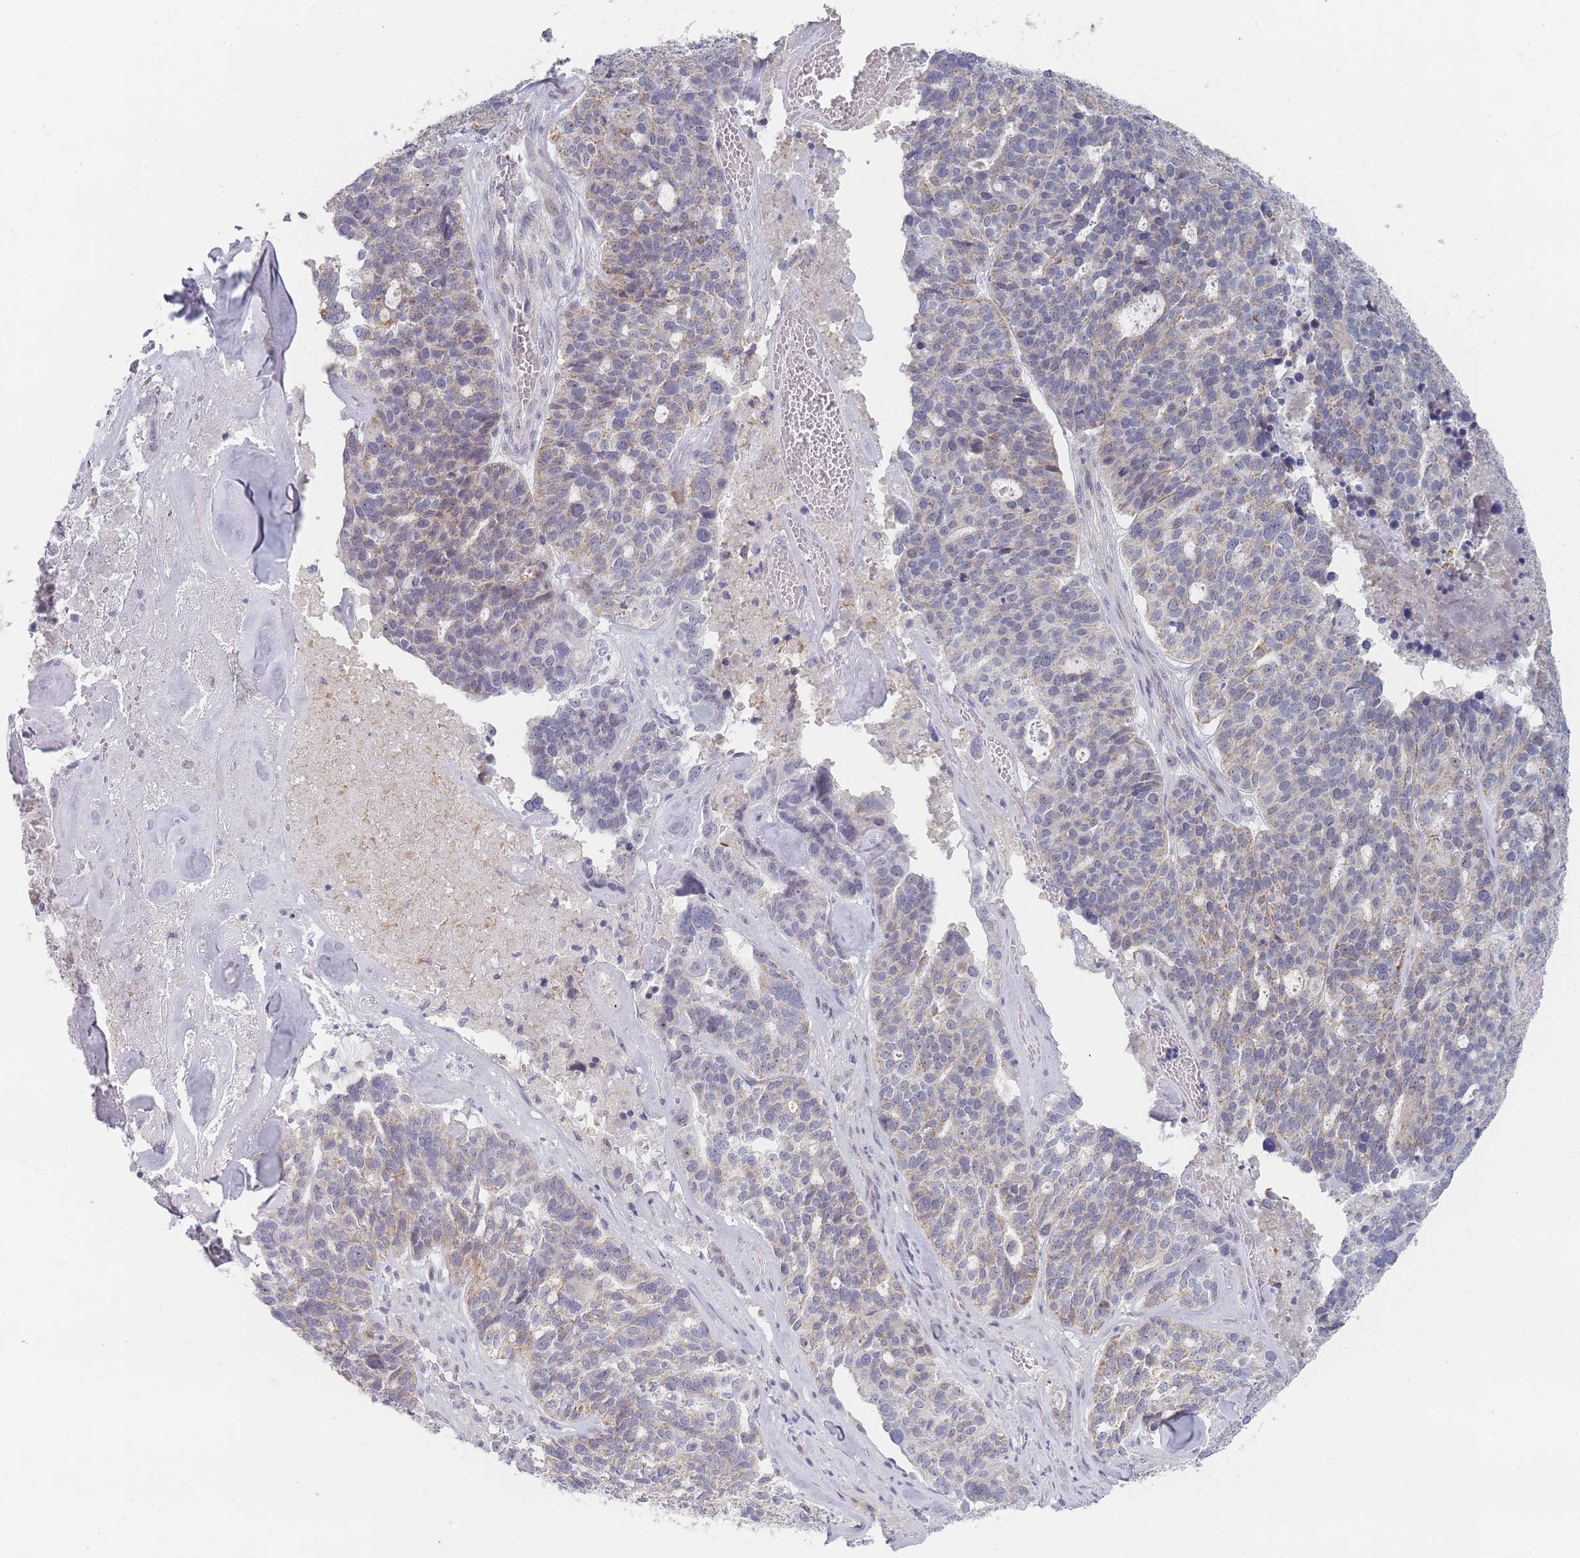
{"staining": {"intensity": "weak", "quantity": "<25%", "location": "cytoplasmic/membranous"}, "tissue": "ovarian cancer", "cell_type": "Tumor cells", "image_type": "cancer", "snomed": [{"axis": "morphology", "description": "Cystadenocarcinoma, serous, NOS"}, {"axis": "topography", "description": "Ovary"}], "caption": "Human ovarian cancer stained for a protein using immunohistochemistry shows no positivity in tumor cells.", "gene": "RNF8", "patient": {"sex": "female", "age": 59}}